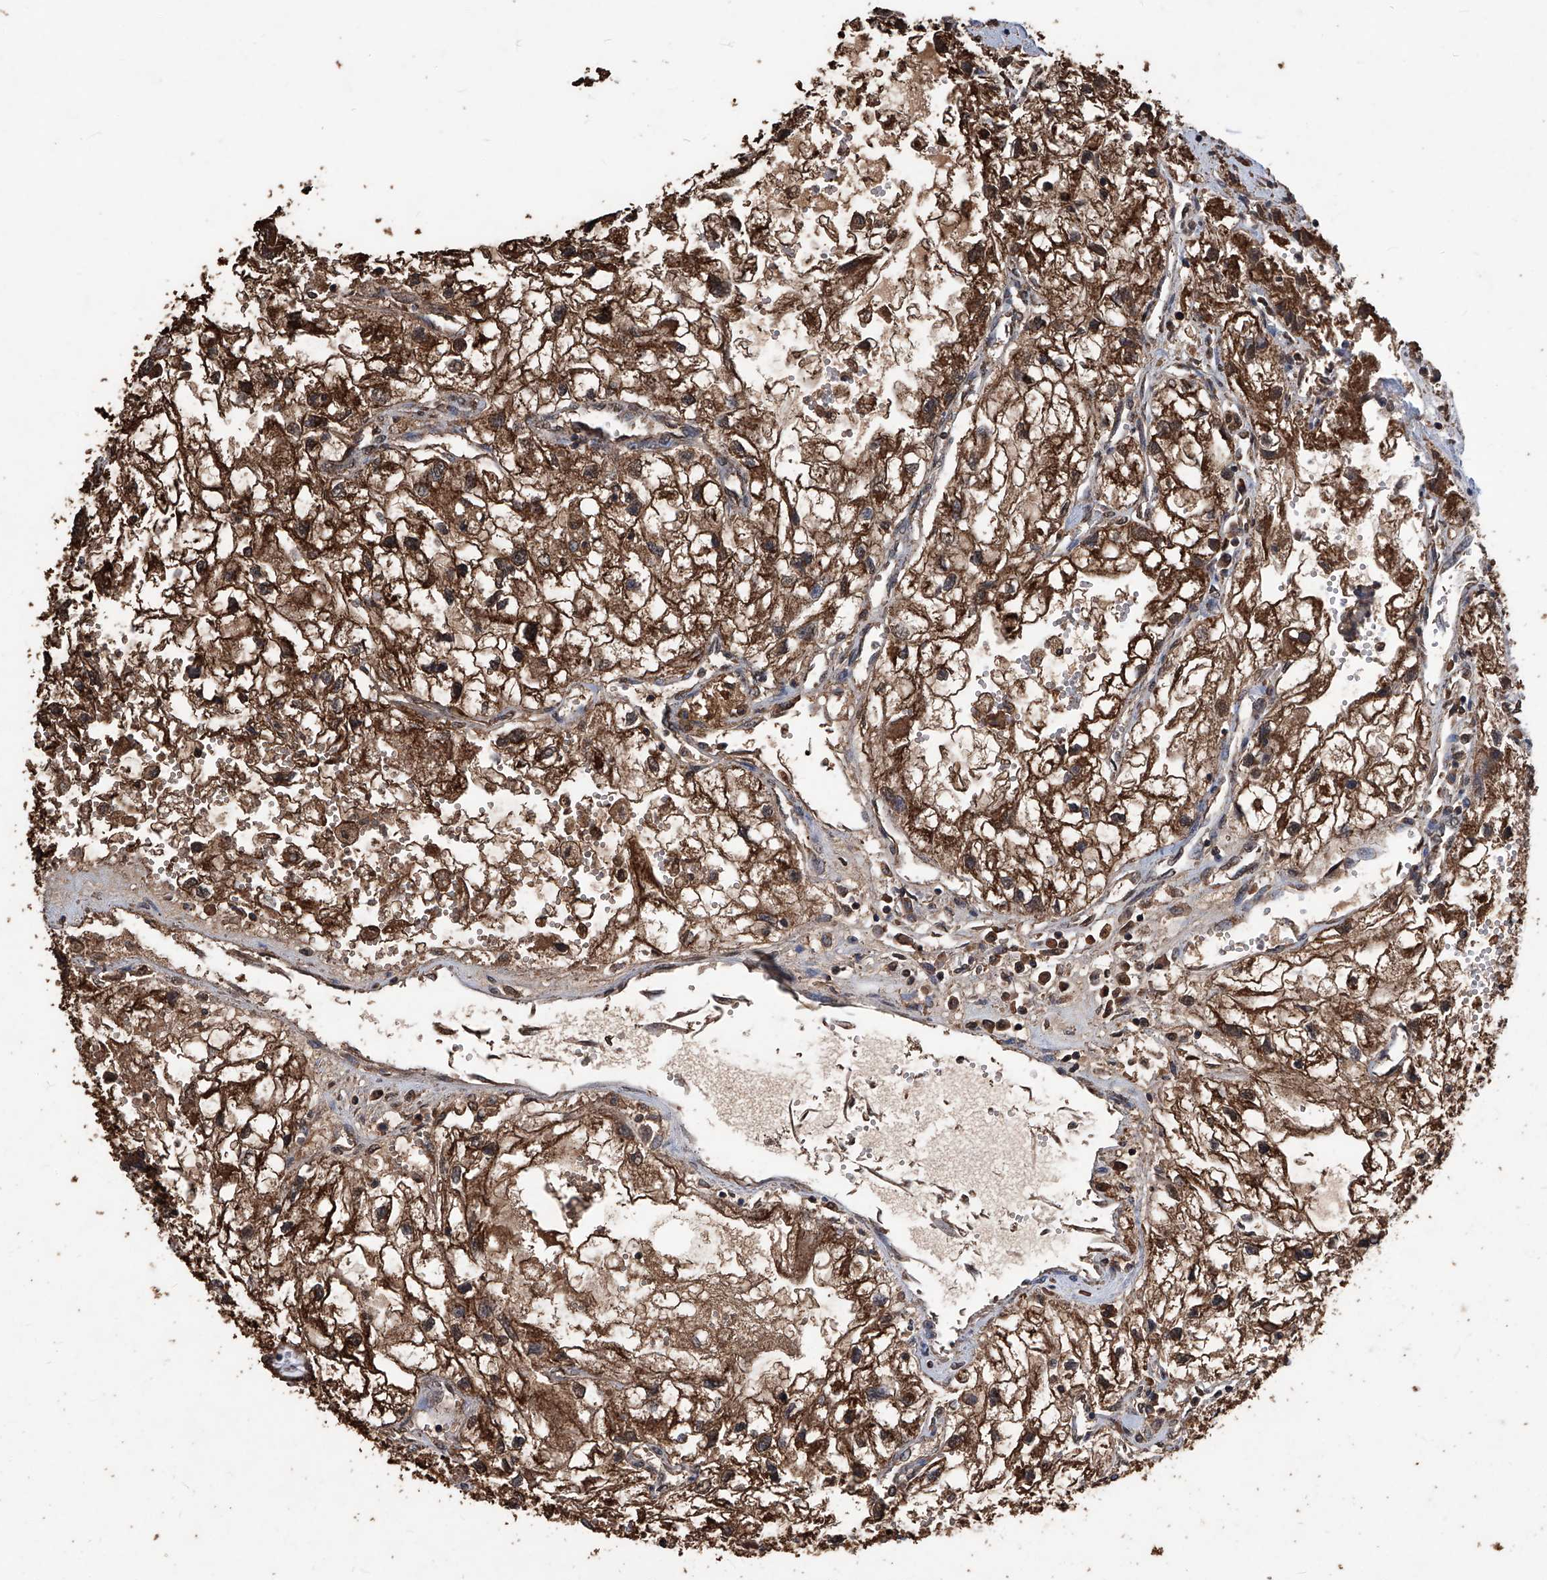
{"staining": {"intensity": "strong", "quantity": ">75%", "location": "cytoplasmic/membranous"}, "tissue": "renal cancer", "cell_type": "Tumor cells", "image_type": "cancer", "snomed": [{"axis": "morphology", "description": "Adenocarcinoma, NOS"}, {"axis": "topography", "description": "Kidney"}], "caption": "High-magnification brightfield microscopy of renal adenocarcinoma stained with DAB (3,3'-diaminobenzidine) (brown) and counterstained with hematoxylin (blue). tumor cells exhibit strong cytoplasmic/membranous staining is appreciated in approximately>75% of cells.", "gene": "STARD7", "patient": {"sex": "female", "age": 70}}